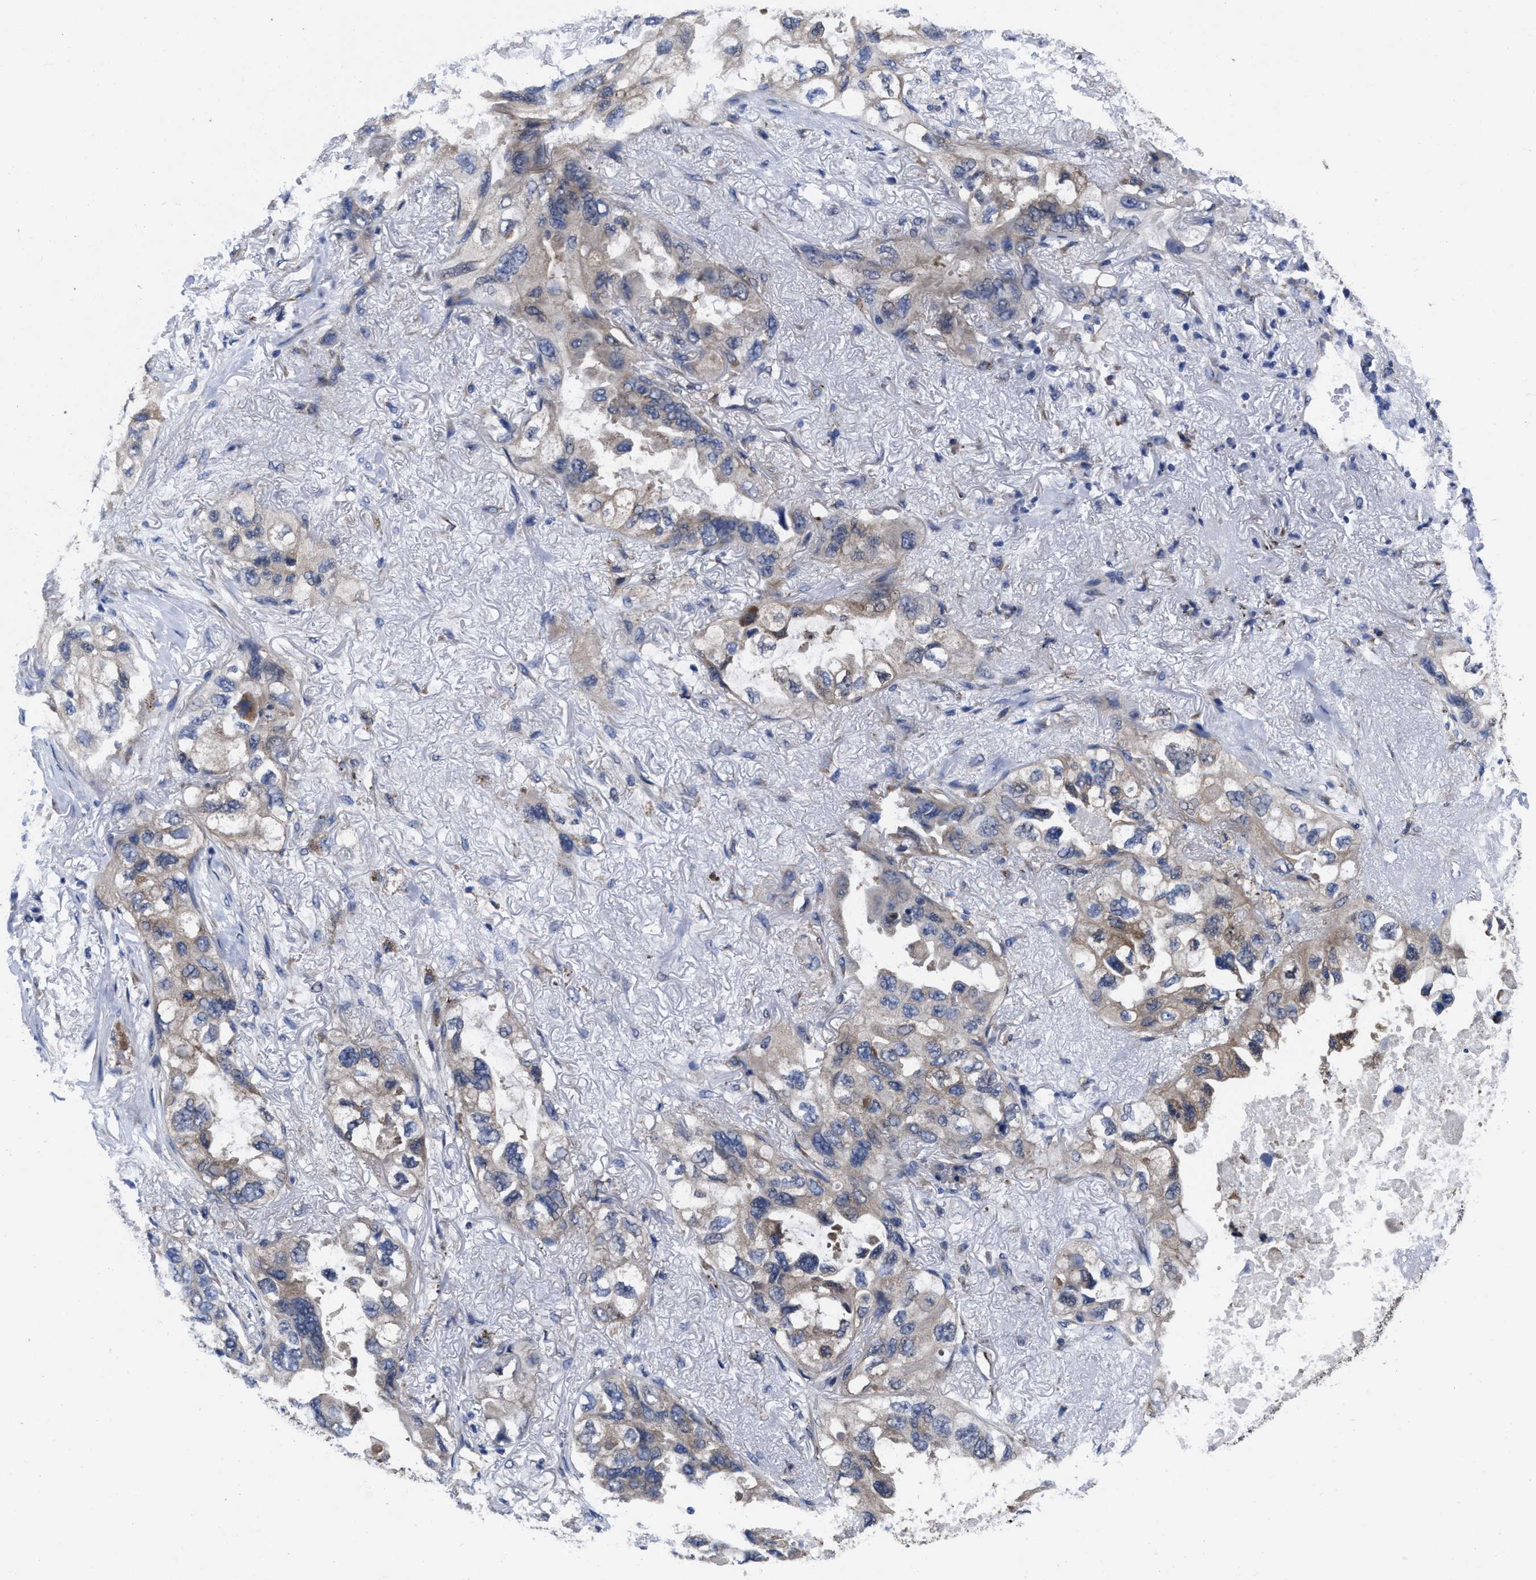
{"staining": {"intensity": "weak", "quantity": "25%-75%", "location": "cytoplasmic/membranous"}, "tissue": "lung cancer", "cell_type": "Tumor cells", "image_type": "cancer", "snomed": [{"axis": "morphology", "description": "Squamous cell carcinoma, NOS"}, {"axis": "topography", "description": "Lung"}], "caption": "Protein positivity by immunohistochemistry (IHC) shows weak cytoplasmic/membranous expression in approximately 25%-75% of tumor cells in lung squamous cell carcinoma.", "gene": "TXNDC17", "patient": {"sex": "female", "age": 73}}